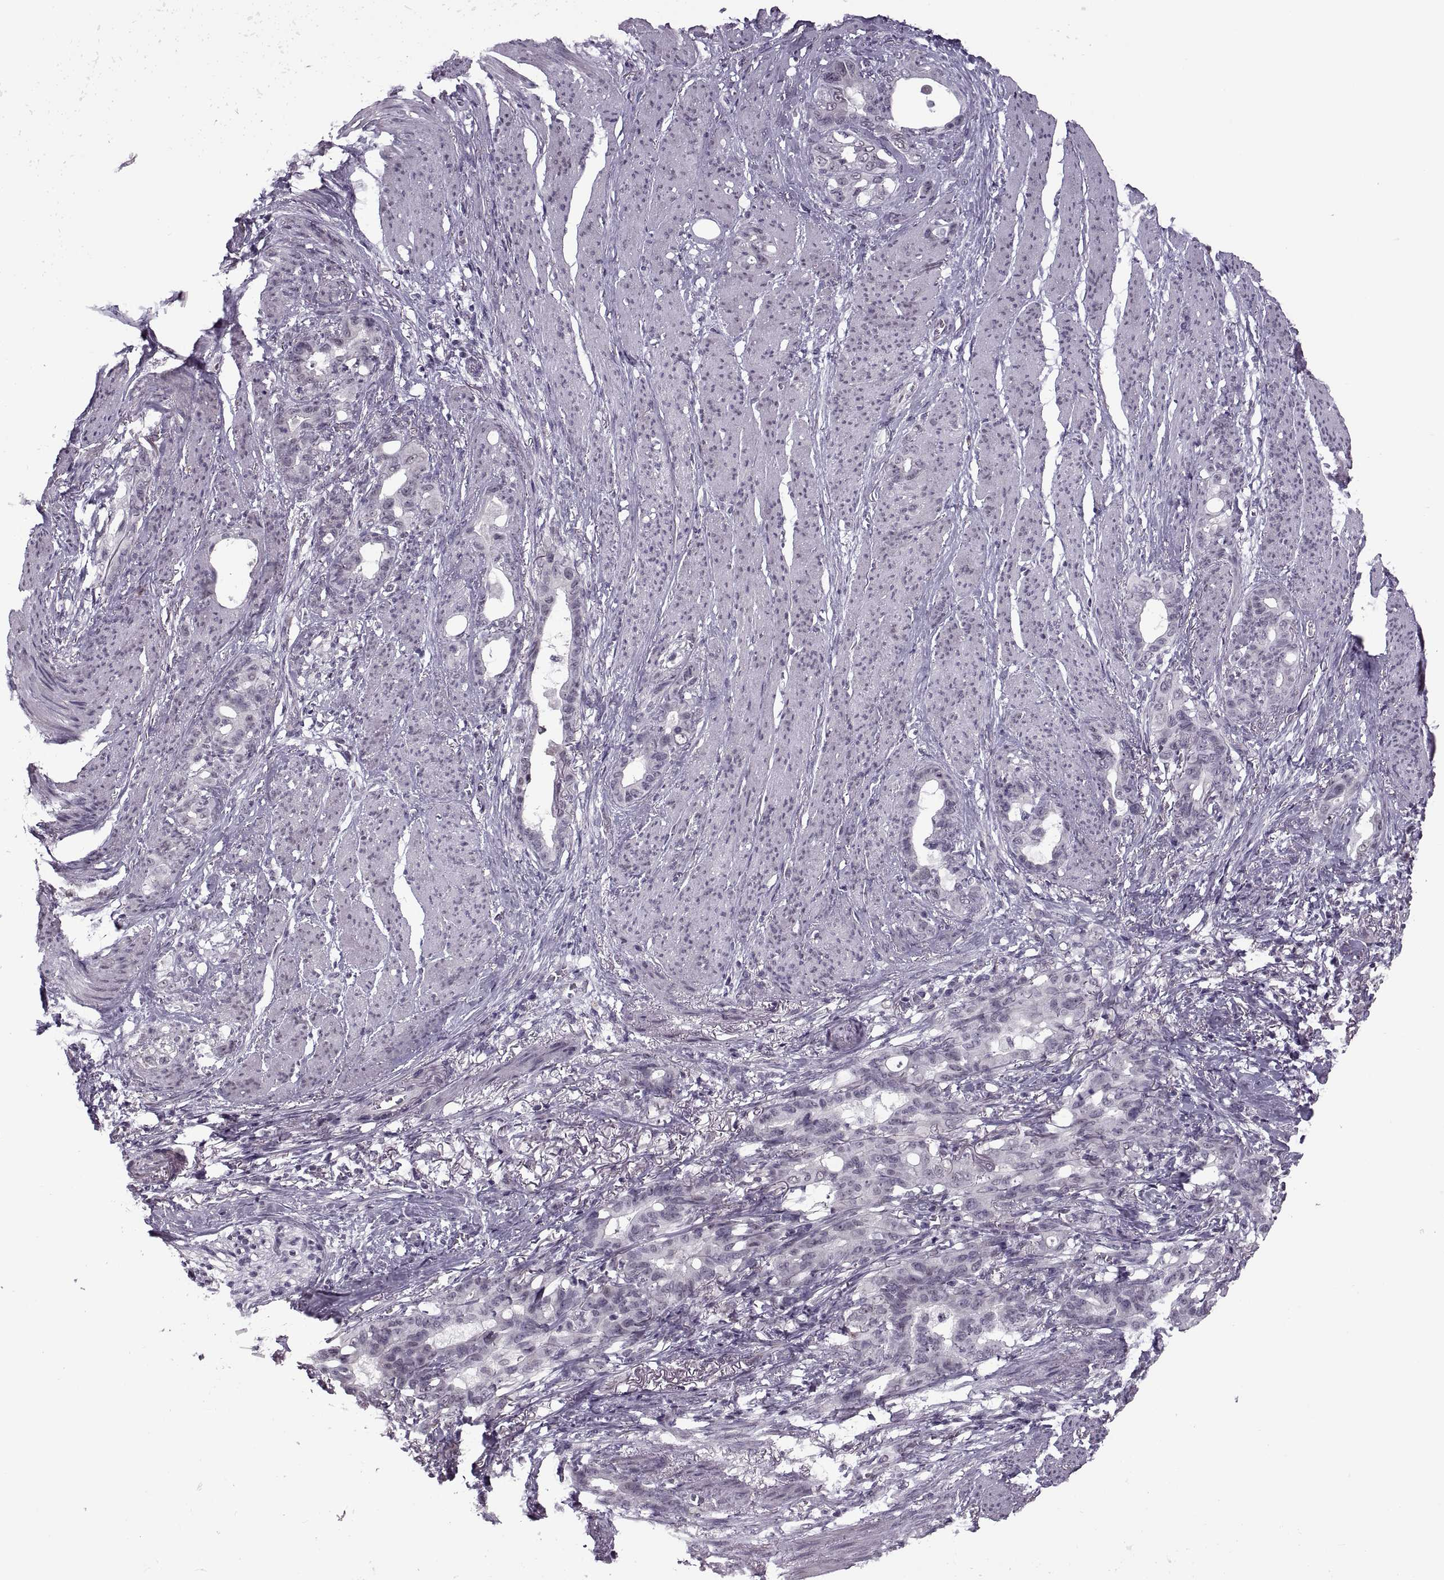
{"staining": {"intensity": "negative", "quantity": "none", "location": "none"}, "tissue": "stomach cancer", "cell_type": "Tumor cells", "image_type": "cancer", "snomed": [{"axis": "morphology", "description": "Normal tissue, NOS"}, {"axis": "morphology", "description": "Adenocarcinoma, NOS"}, {"axis": "topography", "description": "Esophagus"}, {"axis": "topography", "description": "Stomach, upper"}], "caption": "The micrograph demonstrates no staining of tumor cells in stomach cancer.", "gene": "PRSS37", "patient": {"sex": "male", "age": 62}}